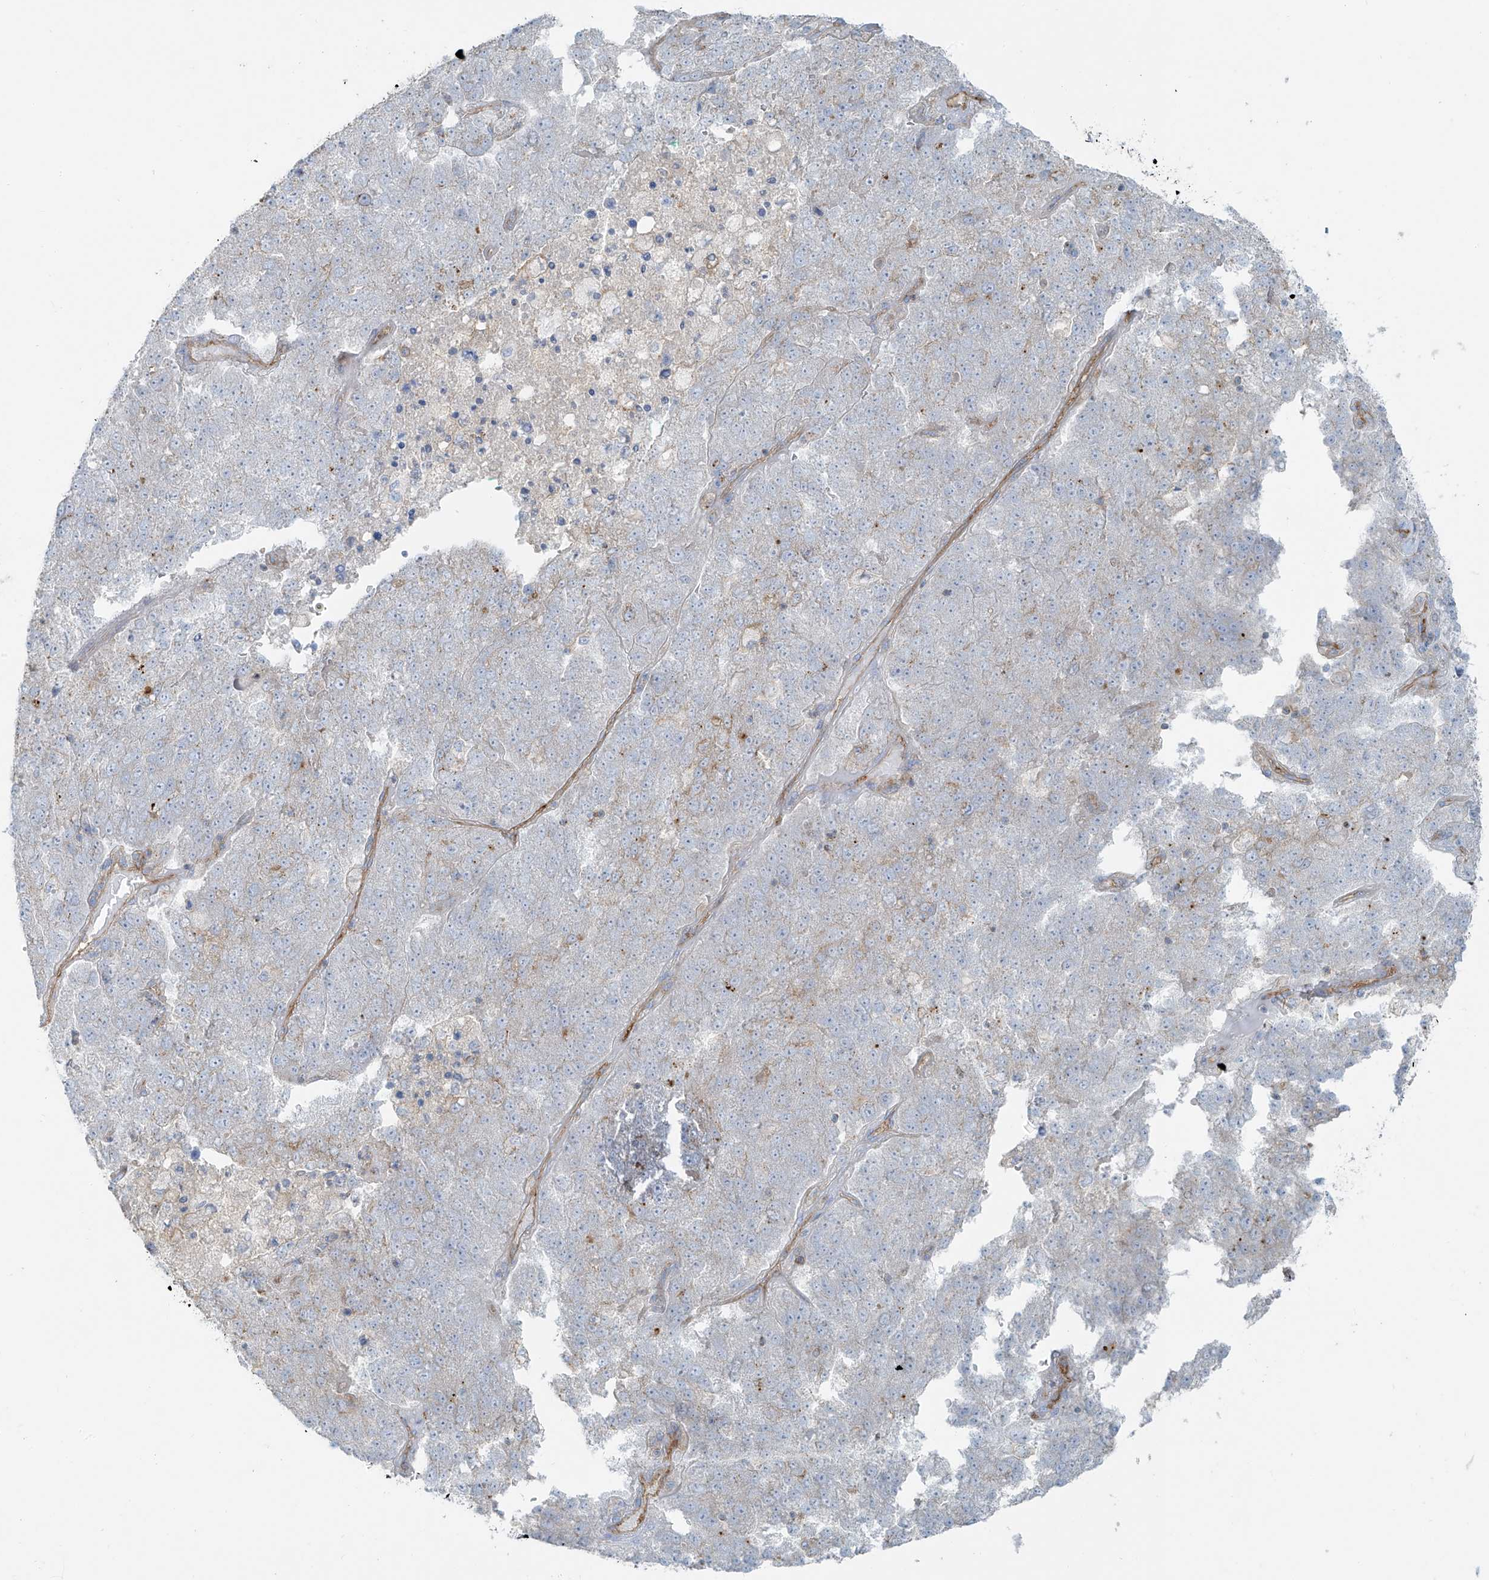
{"staining": {"intensity": "weak", "quantity": "<25%", "location": "cytoplasmic/membranous"}, "tissue": "pancreatic cancer", "cell_type": "Tumor cells", "image_type": "cancer", "snomed": [{"axis": "morphology", "description": "Adenocarcinoma, NOS"}, {"axis": "topography", "description": "Pancreas"}], "caption": "IHC of adenocarcinoma (pancreatic) shows no positivity in tumor cells. The staining is performed using DAB (3,3'-diaminobenzidine) brown chromogen with nuclei counter-stained in using hematoxylin.", "gene": "VAMP5", "patient": {"sex": "female", "age": 61}}